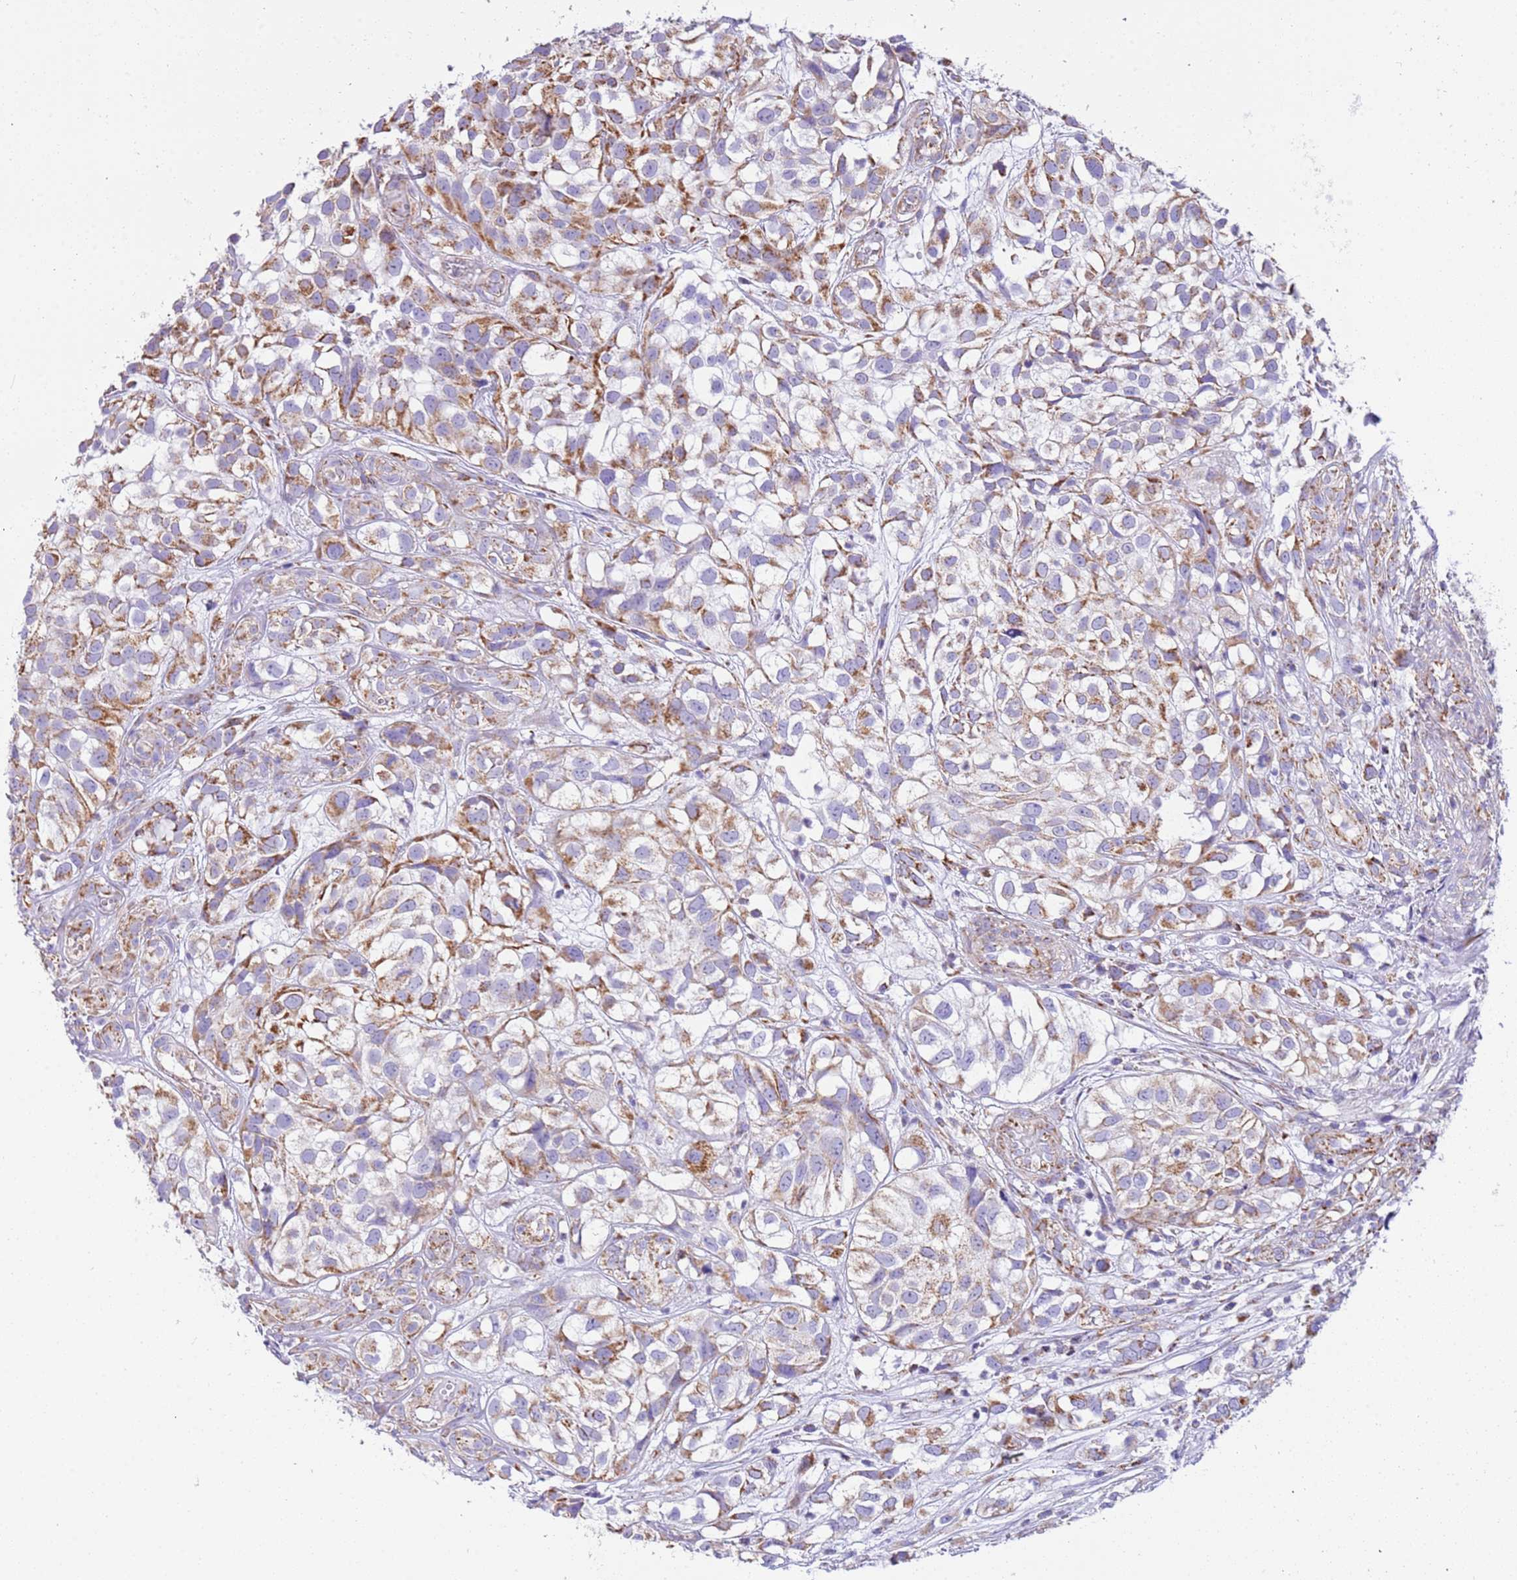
{"staining": {"intensity": "moderate", "quantity": ">75%", "location": "cytoplasmic/membranous"}, "tissue": "urothelial cancer", "cell_type": "Tumor cells", "image_type": "cancer", "snomed": [{"axis": "morphology", "description": "Urothelial carcinoma, High grade"}, {"axis": "topography", "description": "Urinary bladder"}], "caption": "This histopathology image demonstrates IHC staining of human urothelial cancer, with medium moderate cytoplasmic/membranous staining in about >75% of tumor cells.", "gene": "SUCLG2", "patient": {"sex": "male", "age": 56}}